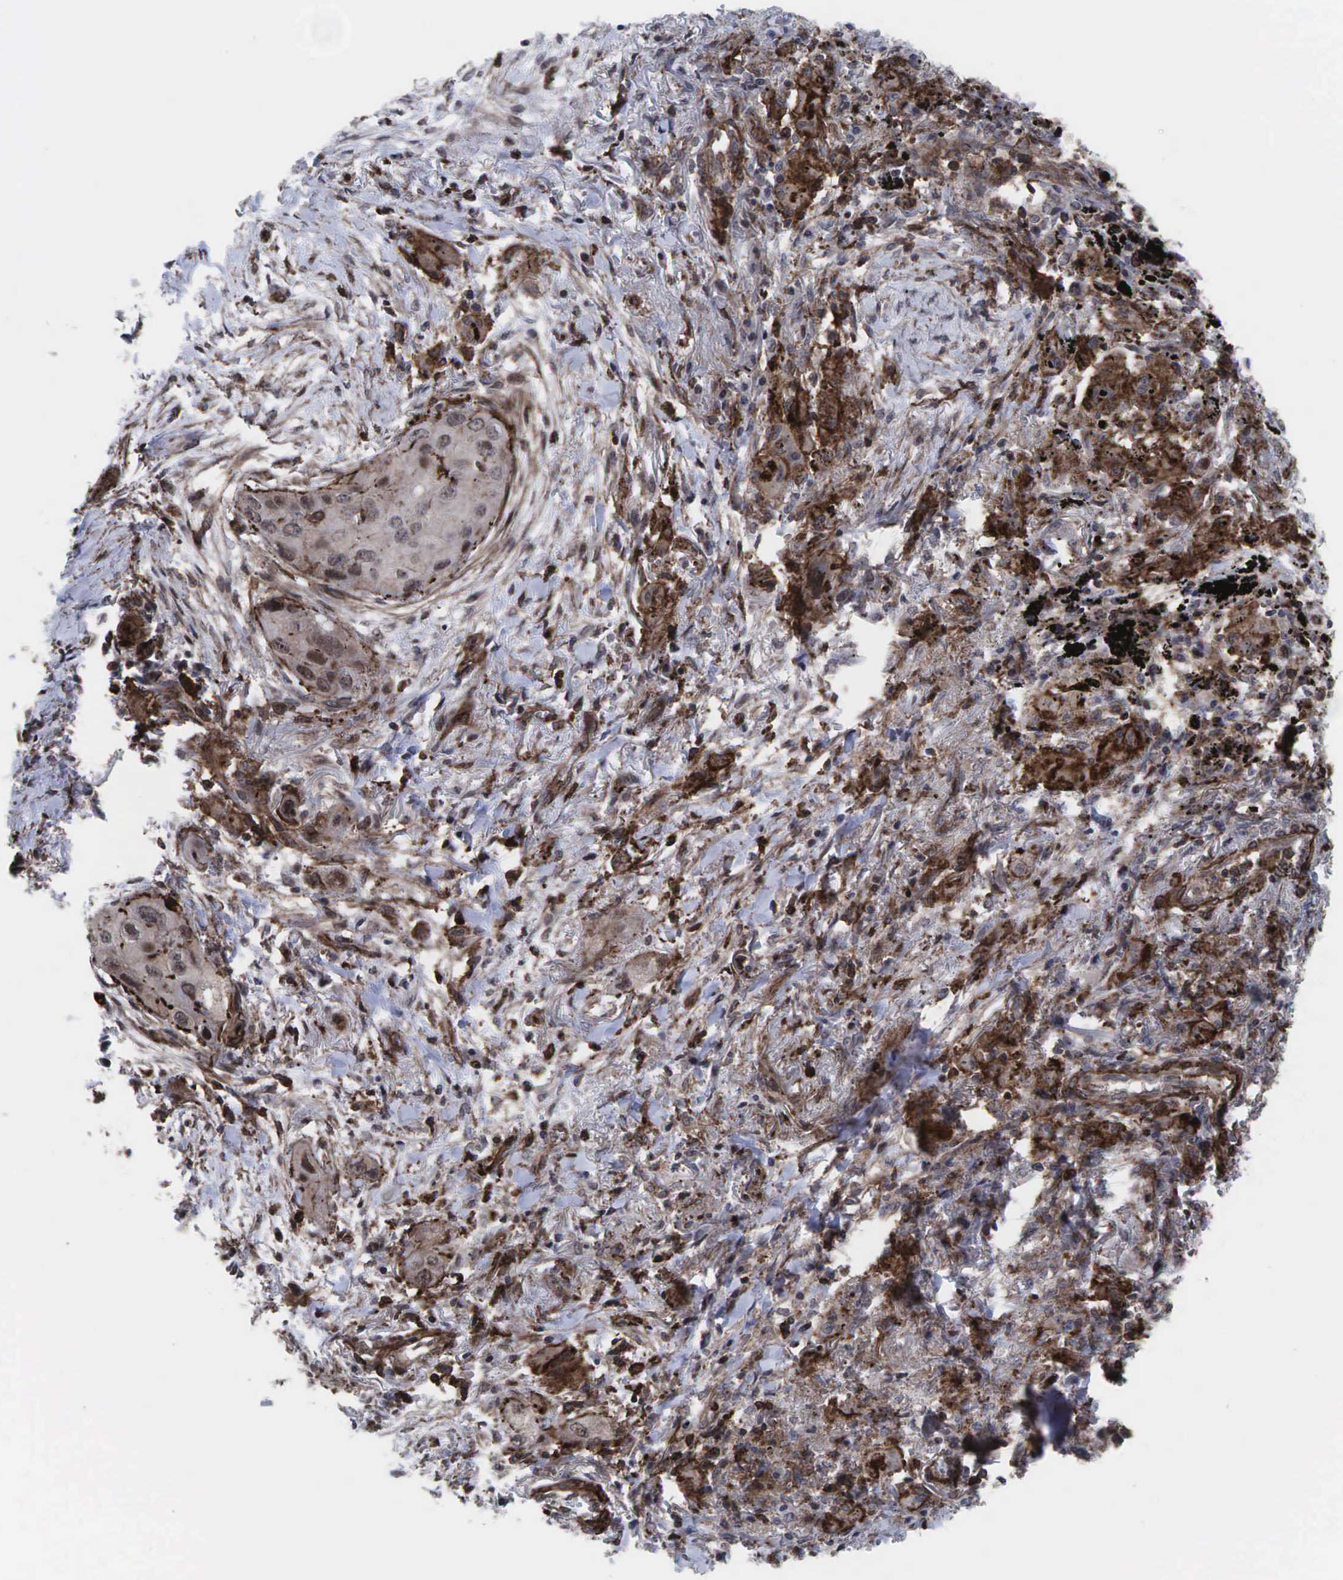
{"staining": {"intensity": "moderate", "quantity": ">75%", "location": "cytoplasmic/membranous"}, "tissue": "lung cancer", "cell_type": "Tumor cells", "image_type": "cancer", "snomed": [{"axis": "morphology", "description": "Squamous cell carcinoma, NOS"}, {"axis": "topography", "description": "Lung"}], "caption": "This micrograph displays immunohistochemistry (IHC) staining of human lung cancer (squamous cell carcinoma), with medium moderate cytoplasmic/membranous staining in about >75% of tumor cells.", "gene": "GPRASP1", "patient": {"sex": "male", "age": 71}}